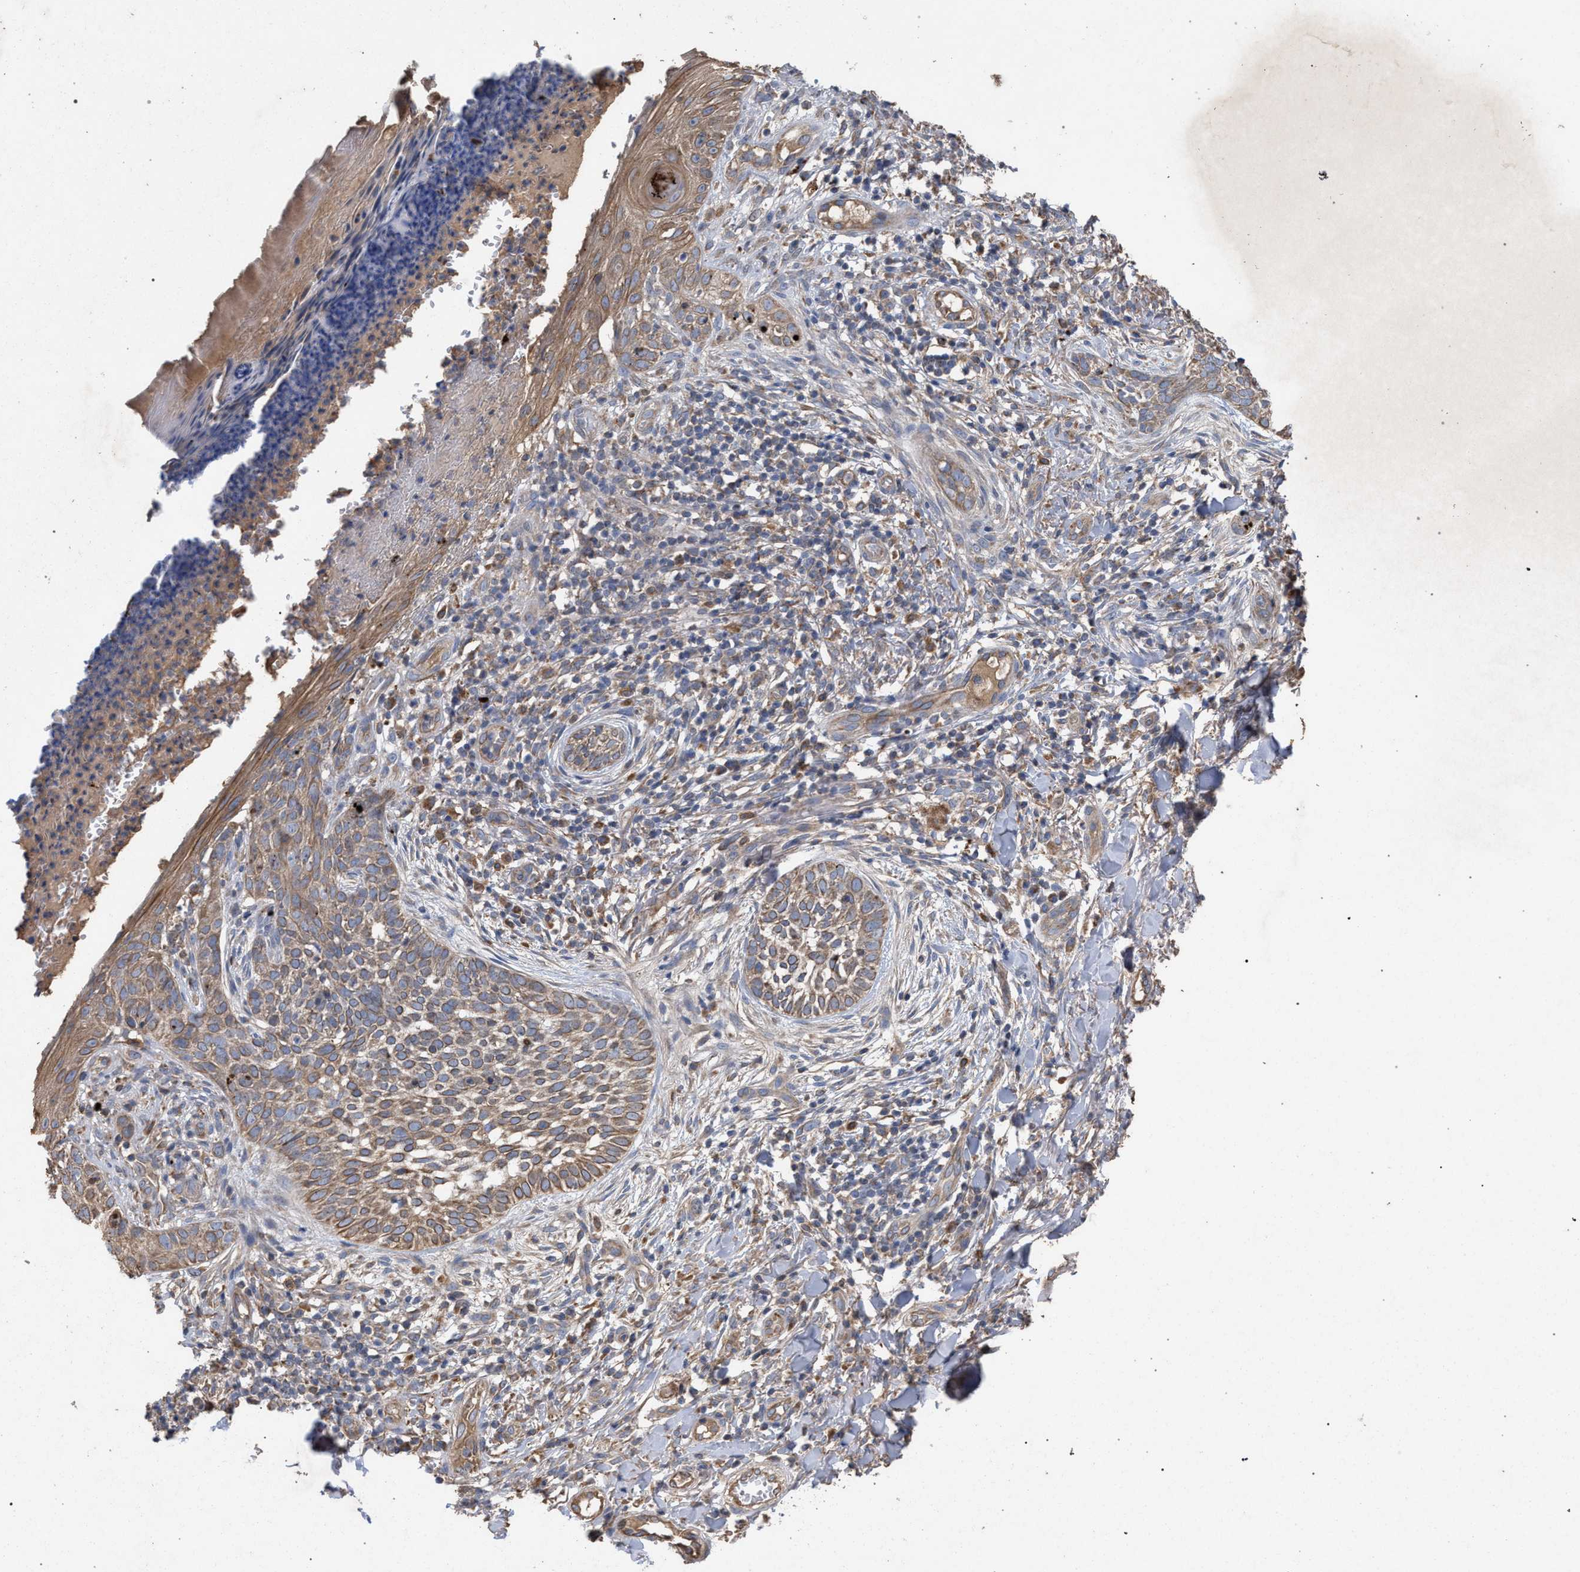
{"staining": {"intensity": "weak", "quantity": ">75%", "location": "cytoplasmic/membranous"}, "tissue": "skin cancer", "cell_type": "Tumor cells", "image_type": "cancer", "snomed": [{"axis": "morphology", "description": "Normal tissue, NOS"}, {"axis": "morphology", "description": "Basal cell carcinoma"}, {"axis": "topography", "description": "Skin"}], "caption": "Basal cell carcinoma (skin) tissue displays weak cytoplasmic/membranous expression in approximately >75% of tumor cells, visualized by immunohistochemistry.", "gene": "BCL2L12", "patient": {"sex": "male", "age": 67}}